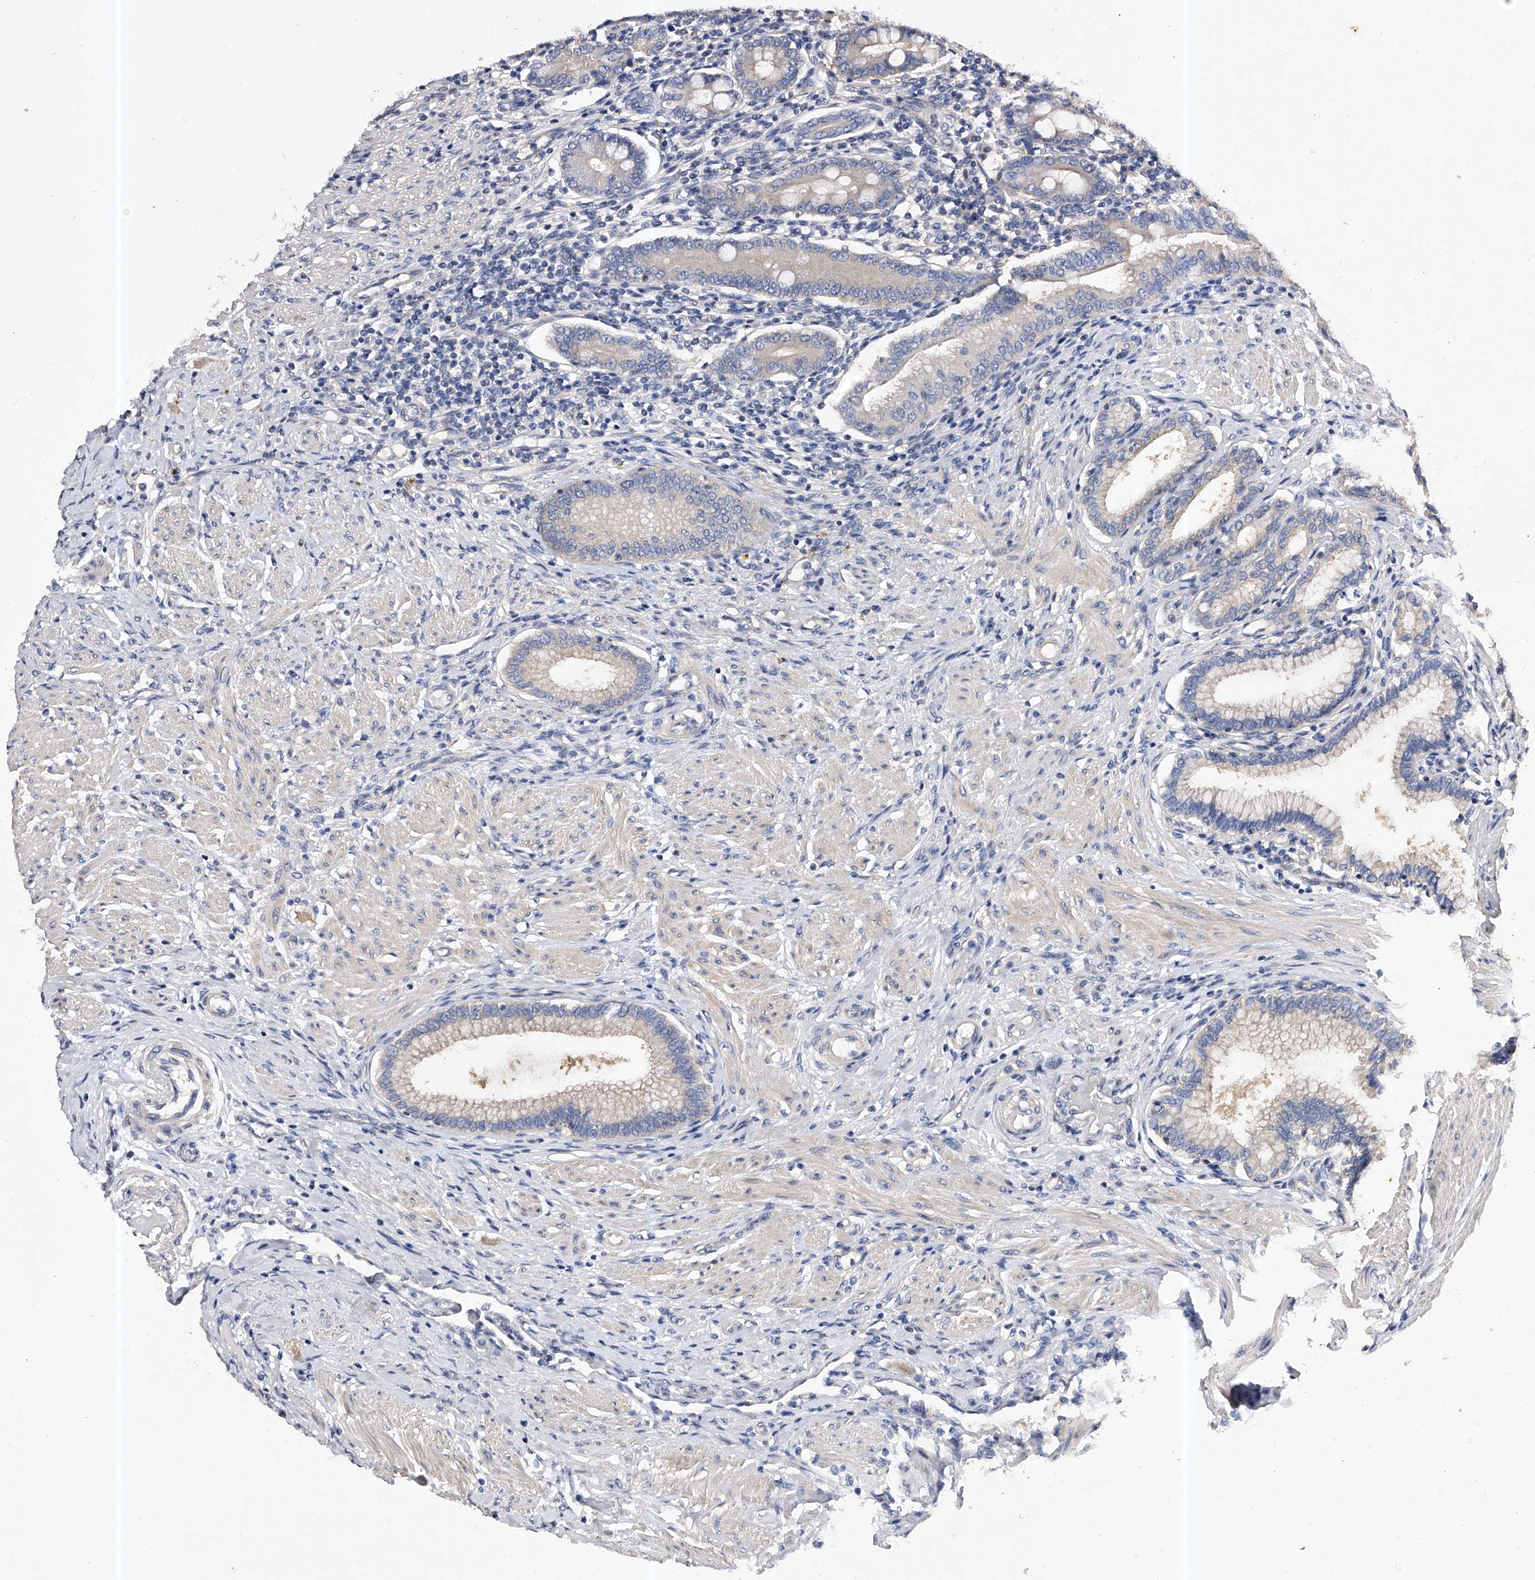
{"staining": {"intensity": "moderate", "quantity": "<25%", "location": "cytoplasmic/membranous"}, "tissue": "duodenum", "cell_type": "Glandular cells", "image_type": "normal", "snomed": [{"axis": "morphology", "description": "Normal tissue, NOS"}, {"axis": "morphology", "description": "Adenocarcinoma, NOS"}, {"axis": "topography", "description": "Pancreas"}, {"axis": "topography", "description": "Duodenum"}], "caption": "Immunohistochemistry of normal duodenum exhibits low levels of moderate cytoplasmic/membranous staining in about <25% of glandular cells.", "gene": "PPP5C", "patient": {"sex": "male", "age": 50}}